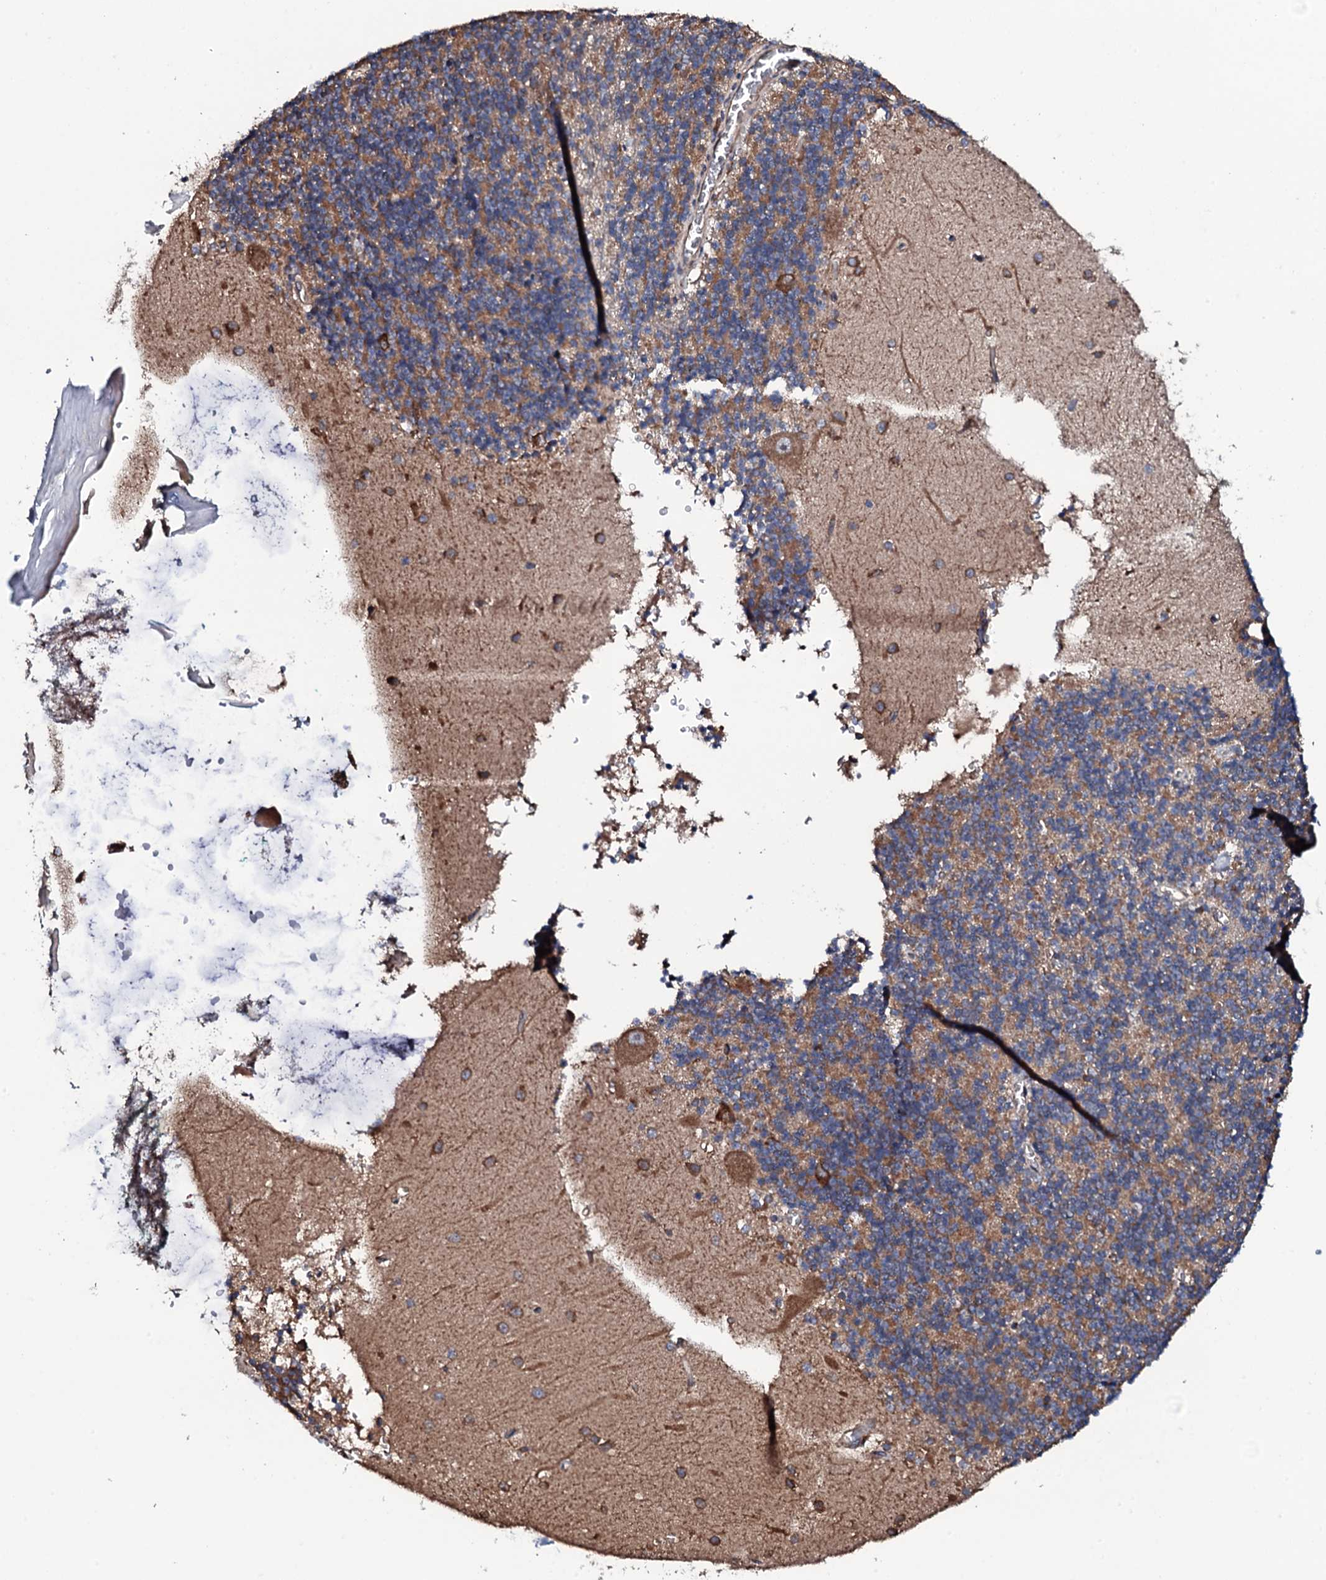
{"staining": {"intensity": "moderate", "quantity": ">75%", "location": "cytoplasmic/membranous"}, "tissue": "cerebellum", "cell_type": "Cells in granular layer", "image_type": "normal", "snomed": [{"axis": "morphology", "description": "Normal tissue, NOS"}, {"axis": "topography", "description": "Cerebellum"}], "caption": "Immunohistochemistry of unremarkable cerebellum exhibits medium levels of moderate cytoplasmic/membranous expression in about >75% of cells in granular layer.", "gene": "RAB12", "patient": {"sex": "male", "age": 54}}